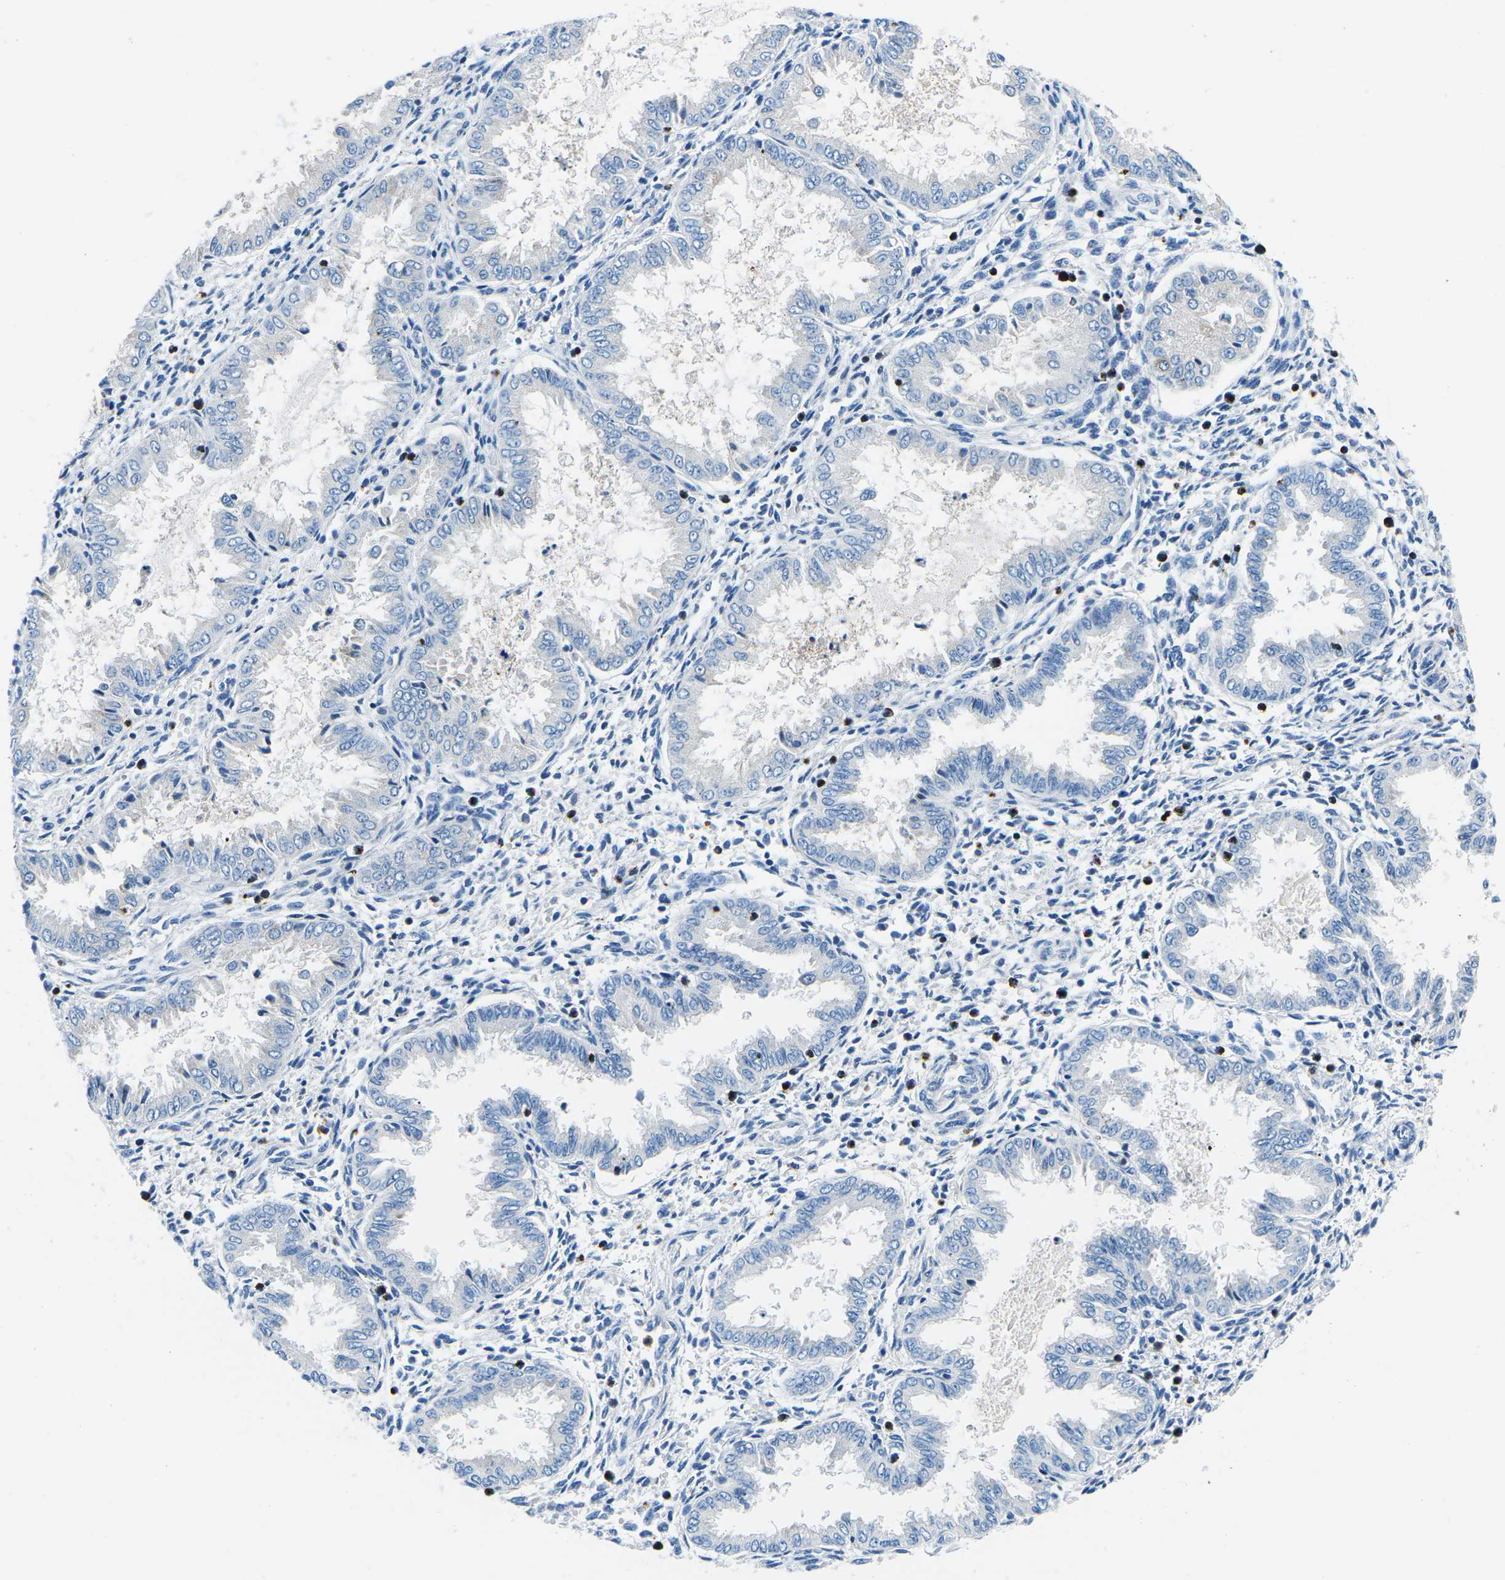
{"staining": {"intensity": "negative", "quantity": "none", "location": "none"}, "tissue": "endometrium", "cell_type": "Cells in endometrial stroma", "image_type": "normal", "snomed": [{"axis": "morphology", "description": "Normal tissue, NOS"}, {"axis": "topography", "description": "Endometrium"}], "caption": "DAB immunohistochemical staining of normal endometrium displays no significant staining in cells in endometrial stroma.", "gene": "MC4R", "patient": {"sex": "female", "age": 33}}